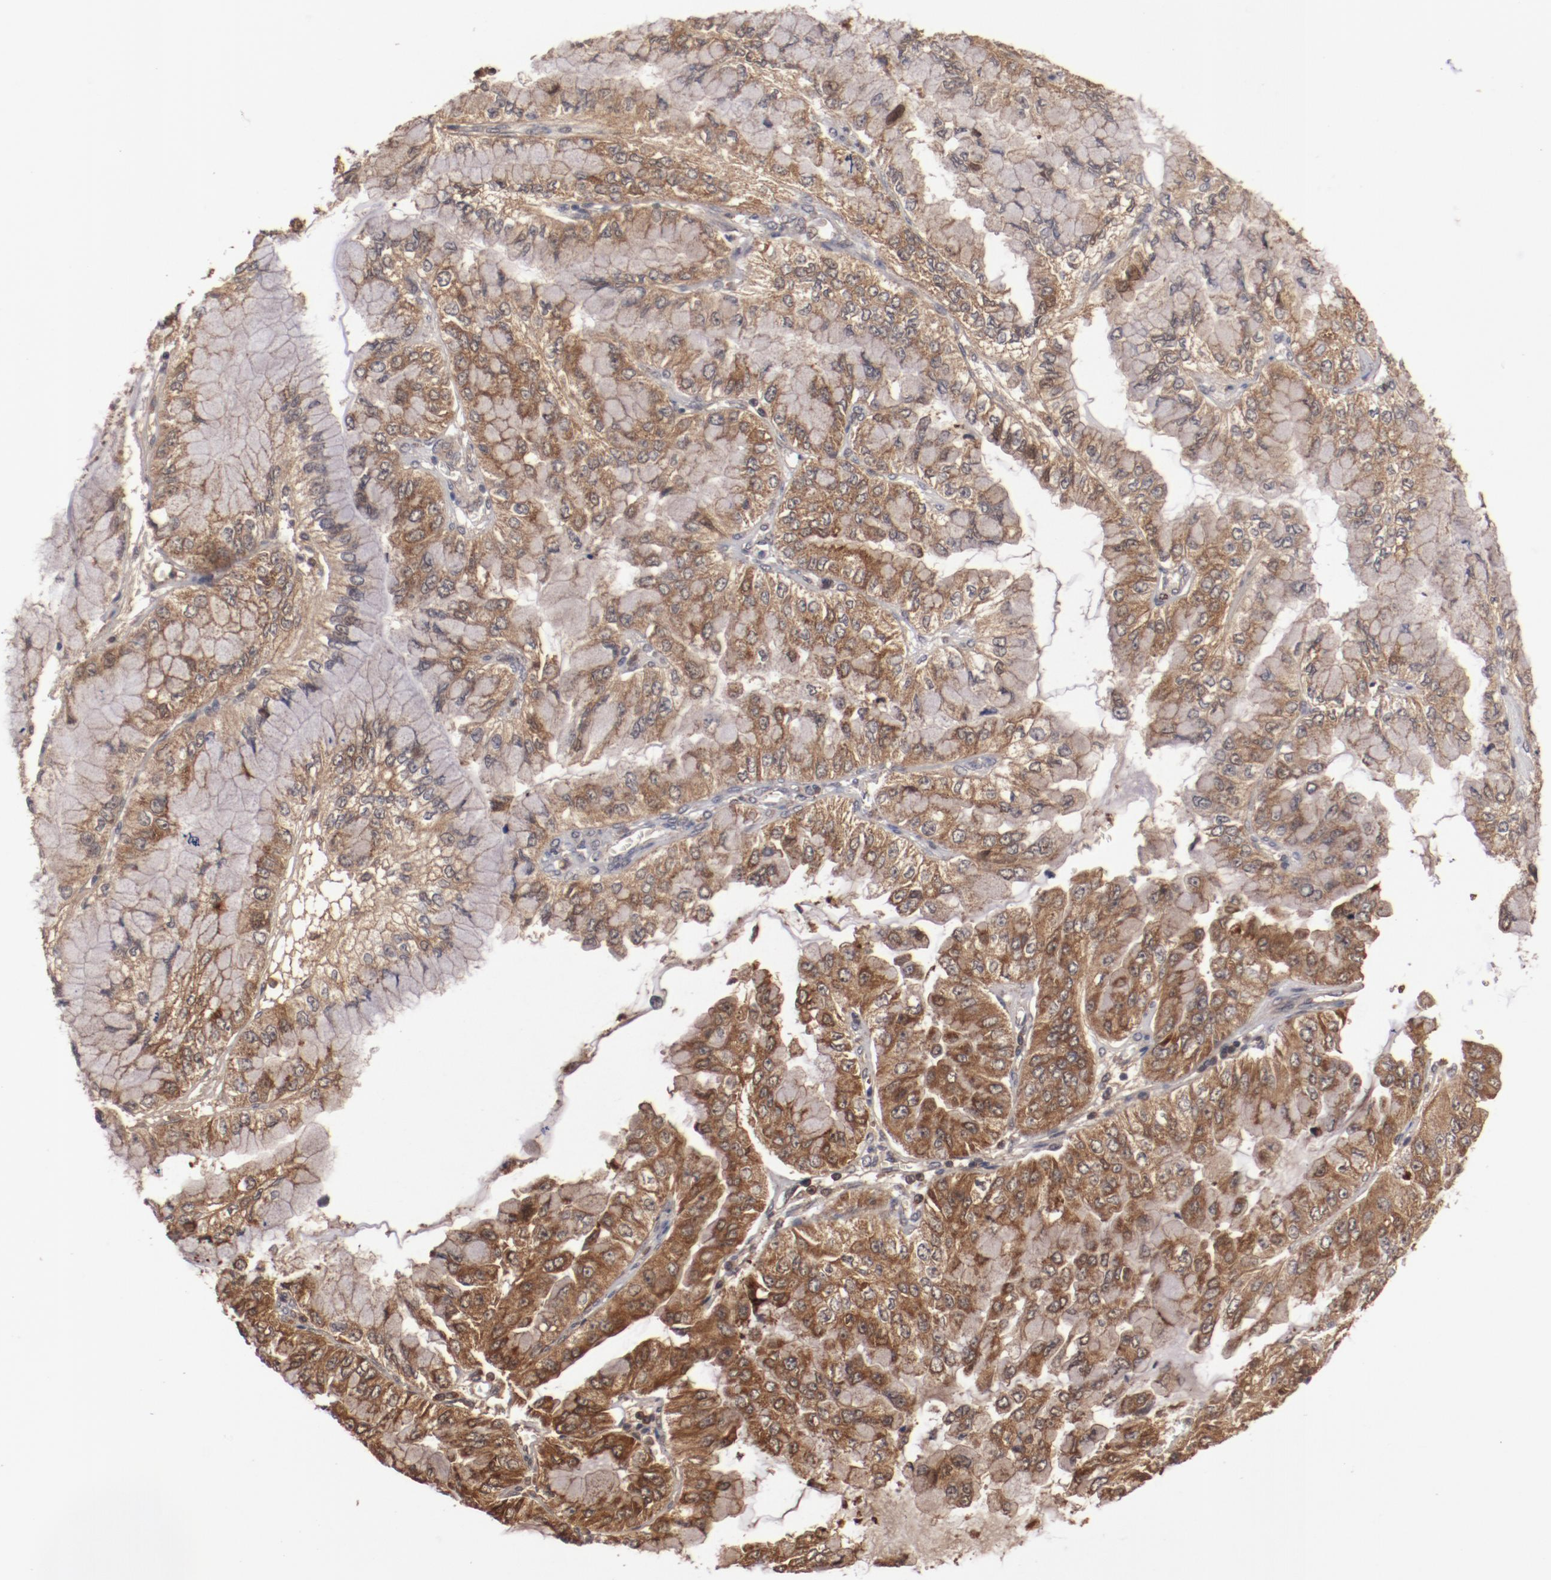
{"staining": {"intensity": "strong", "quantity": ">75%", "location": "cytoplasmic/membranous"}, "tissue": "liver cancer", "cell_type": "Tumor cells", "image_type": "cancer", "snomed": [{"axis": "morphology", "description": "Cholangiocarcinoma"}, {"axis": "topography", "description": "Liver"}], "caption": "Cholangiocarcinoma (liver) stained for a protein exhibits strong cytoplasmic/membranous positivity in tumor cells.", "gene": "TENM1", "patient": {"sex": "female", "age": 79}}